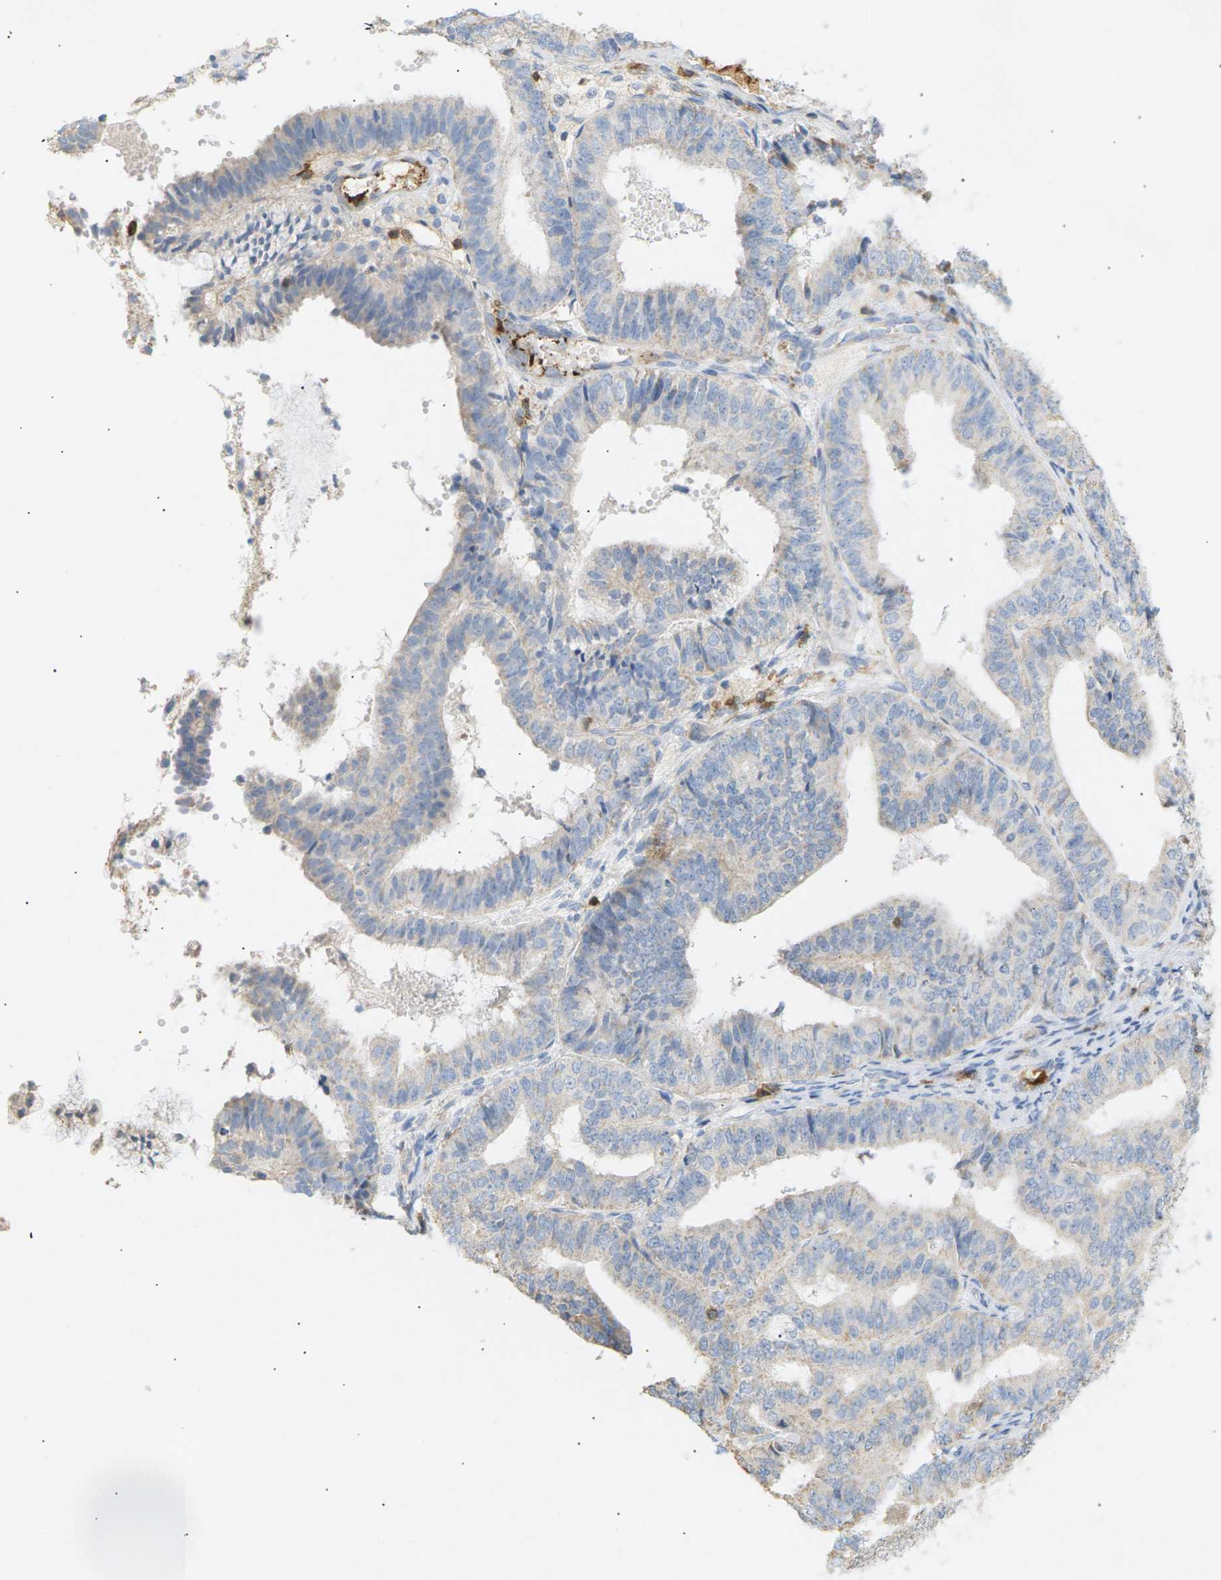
{"staining": {"intensity": "weak", "quantity": "<25%", "location": "cytoplasmic/membranous"}, "tissue": "endometrial cancer", "cell_type": "Tumor cells", "image_type": "cancer", "snomed": [{"axis": "morphology", "description": "Adenocarcinoma, NOS"}, {"axis": "topography", "description": "Endometrium"}], "caption": "High magnification brightfield microscopy of endometrial adenocarcinoma stained with DAB (brown) and counterstained with hematoxylin (blue): tumor cells show no significant staining.", "gene": "LIME1", "patient": {"sex": "female", "age": 63}}